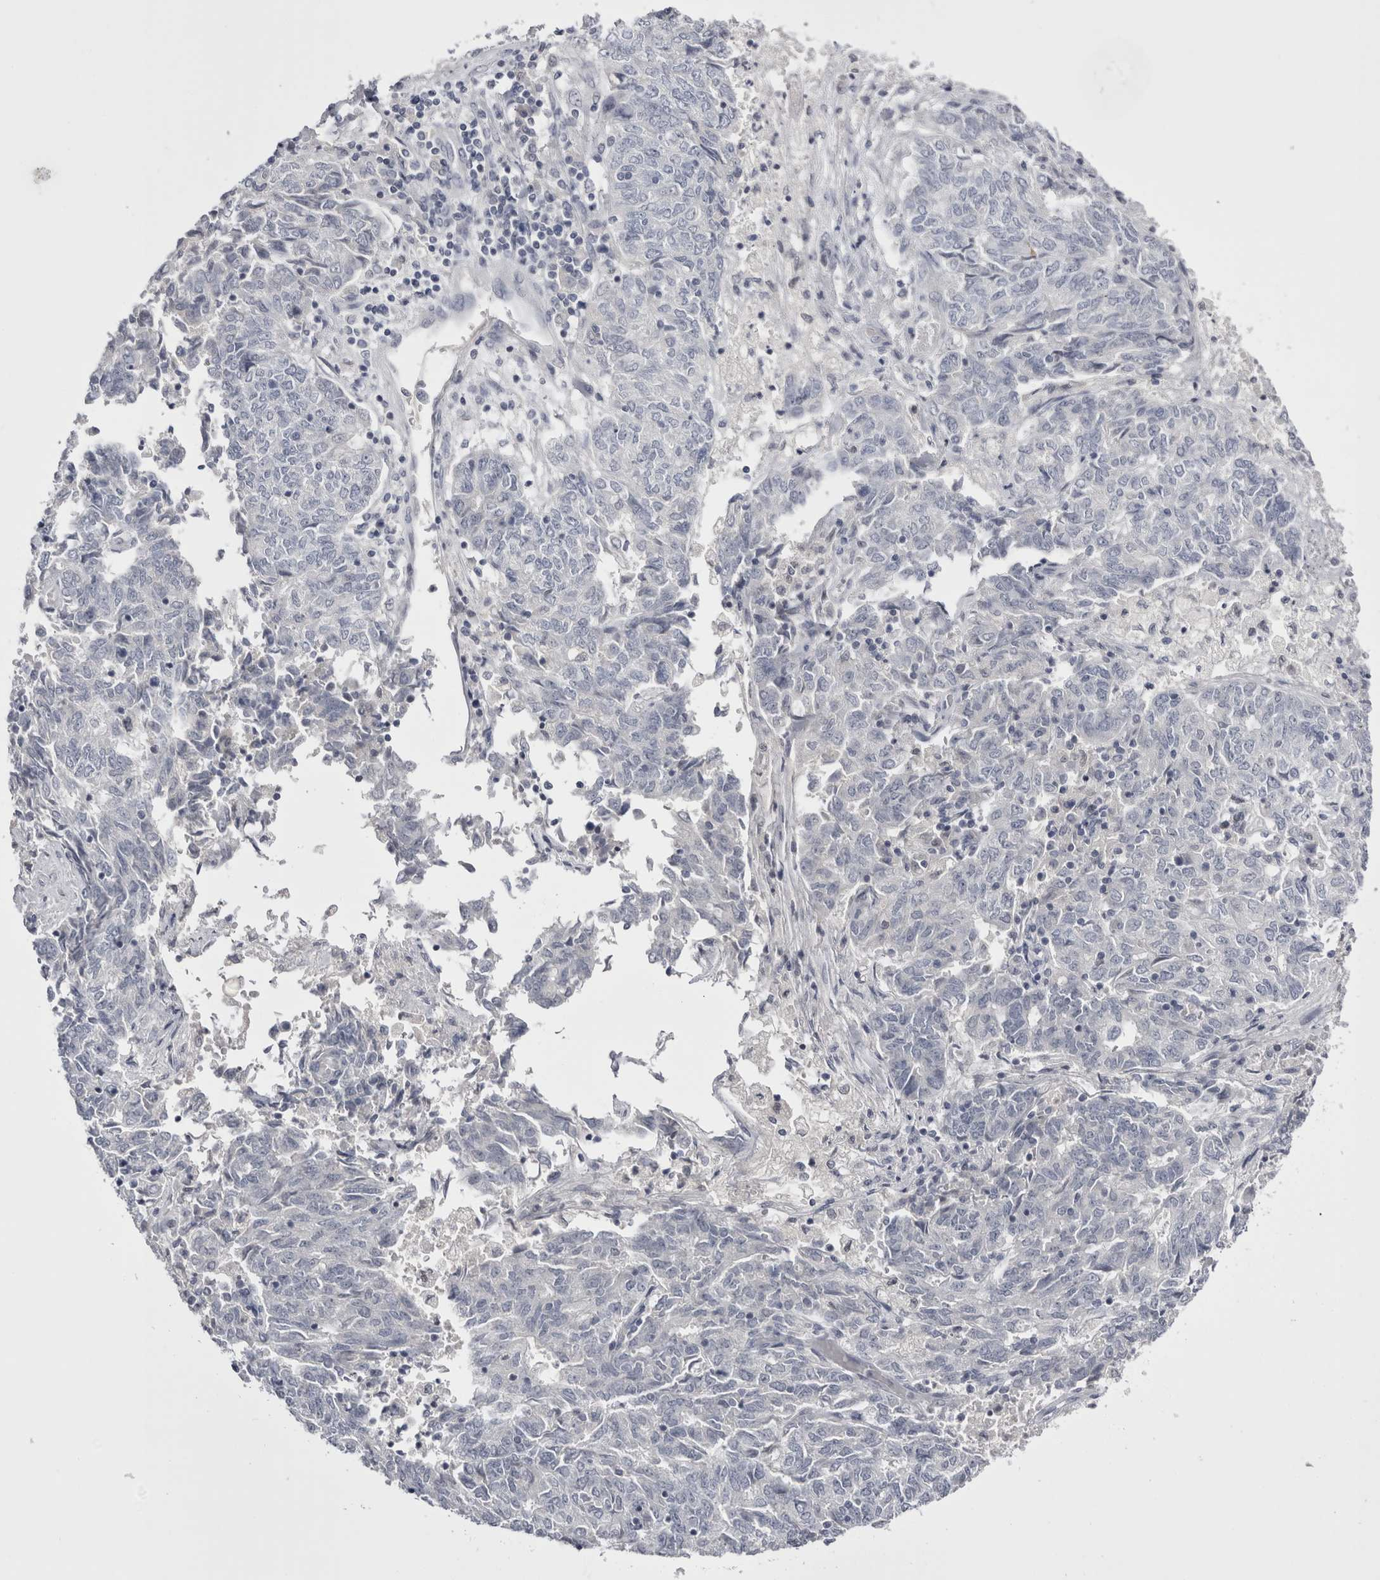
{"staining": {"intensity": "negative", "quantity": "none", "location": "none"}, "tissue": "endometrial cancer", "cell_type": "Tumor cells", "image_type": "cancer", "snomed": [{"axis": "morphology", "description": "Adenocarcinoma, NOS"}, {"axis": "topography", "description": "Endometrium"}], "caption": "This is an IHC image of adenocarcinoma (endometrial). There is no expression in tumor cells.", "gene": "FNDC8", "patient": {"sex": "female", "age": 80}}